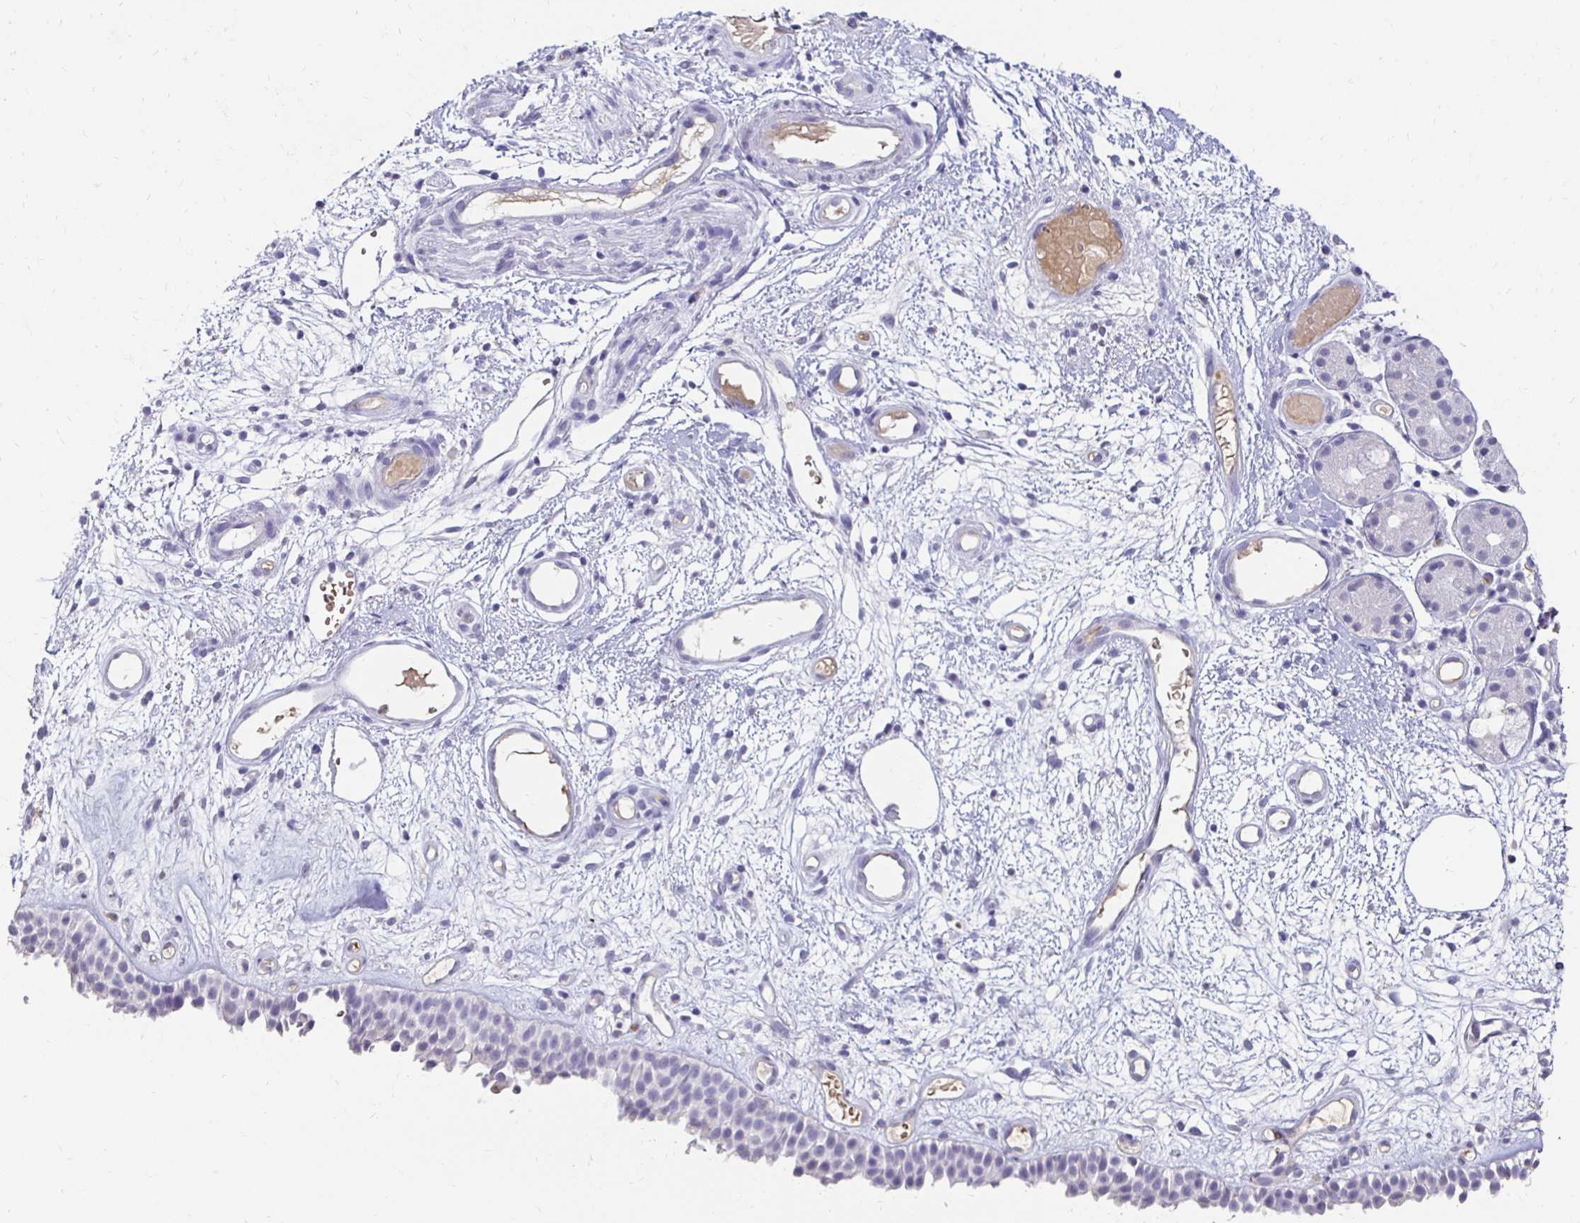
{"staining": {"intensity": "weak", "quantity": "25%-75%", "location": "cytoplasmic/membranous"}, "tissue": "nasopharynx", "cell_type": "Respiratory epithelial cells", "image_type": "normal", "snomed": [{"axis": "morphology", "description": "Normal tissue, NOS"}, {"axis": "morphology", "description": "Inflammation, NOS"}, {"axis": "topography", "description": "Nasopharynx"}], "caption": "Immunohistochemistry of normal nasopharynx shows low levels of weak cytoplasmic/membranous staining in about 25%-75% of respiratory epithelial cells. (Stains: DAB (3,3'-diaminobenzidine) in brown, nuclei in blue, Microscopy: brightfield microscopy at high magnification).", "gene": "GK2", "patient": {"sex": "male", "age": 54}}